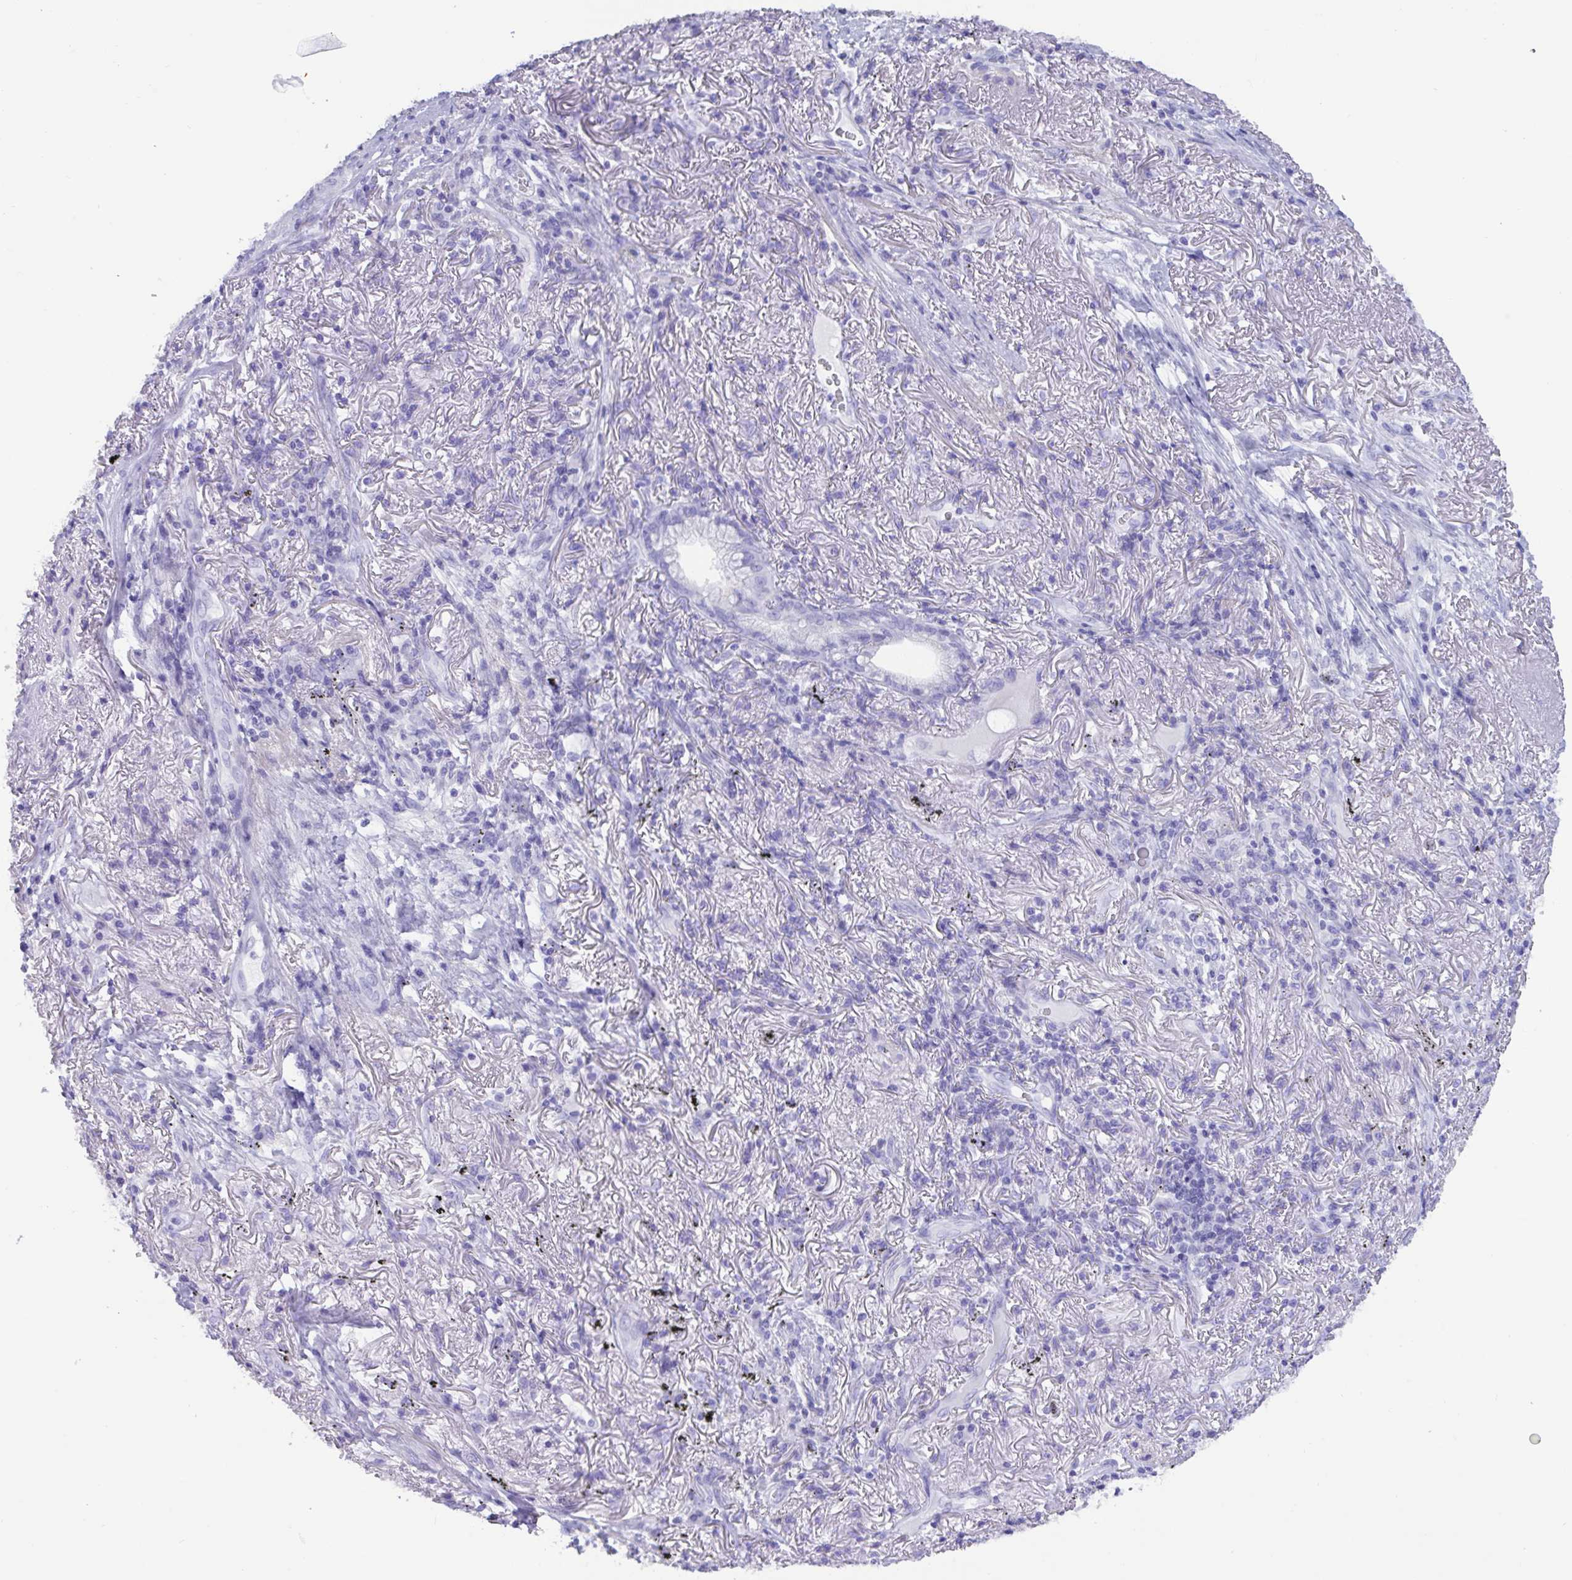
{"staining": {"intensity": "negative", "quantity": "none", "location": "none"}, "tissue": "lung cancer", "cell_type": "Tumor cells", "image_type": "cancer", "snomed": [{"axis": "morphology", "description": "Adenocarcinoma, NOS"}, {"axis": "topography", "description": "Lung"}], "caption": "Immunohistochemistry (IHC) of human adenocarcinoma (lung) demonstrates no staining in tumor cells. (Stains: DAB immunohistochemistry with hematoxylin counter stain, Microscopy: brightfield microscopy at high magnification).", "gene": "TNNC1", "patient": {"sex": "male", "age": 77}}